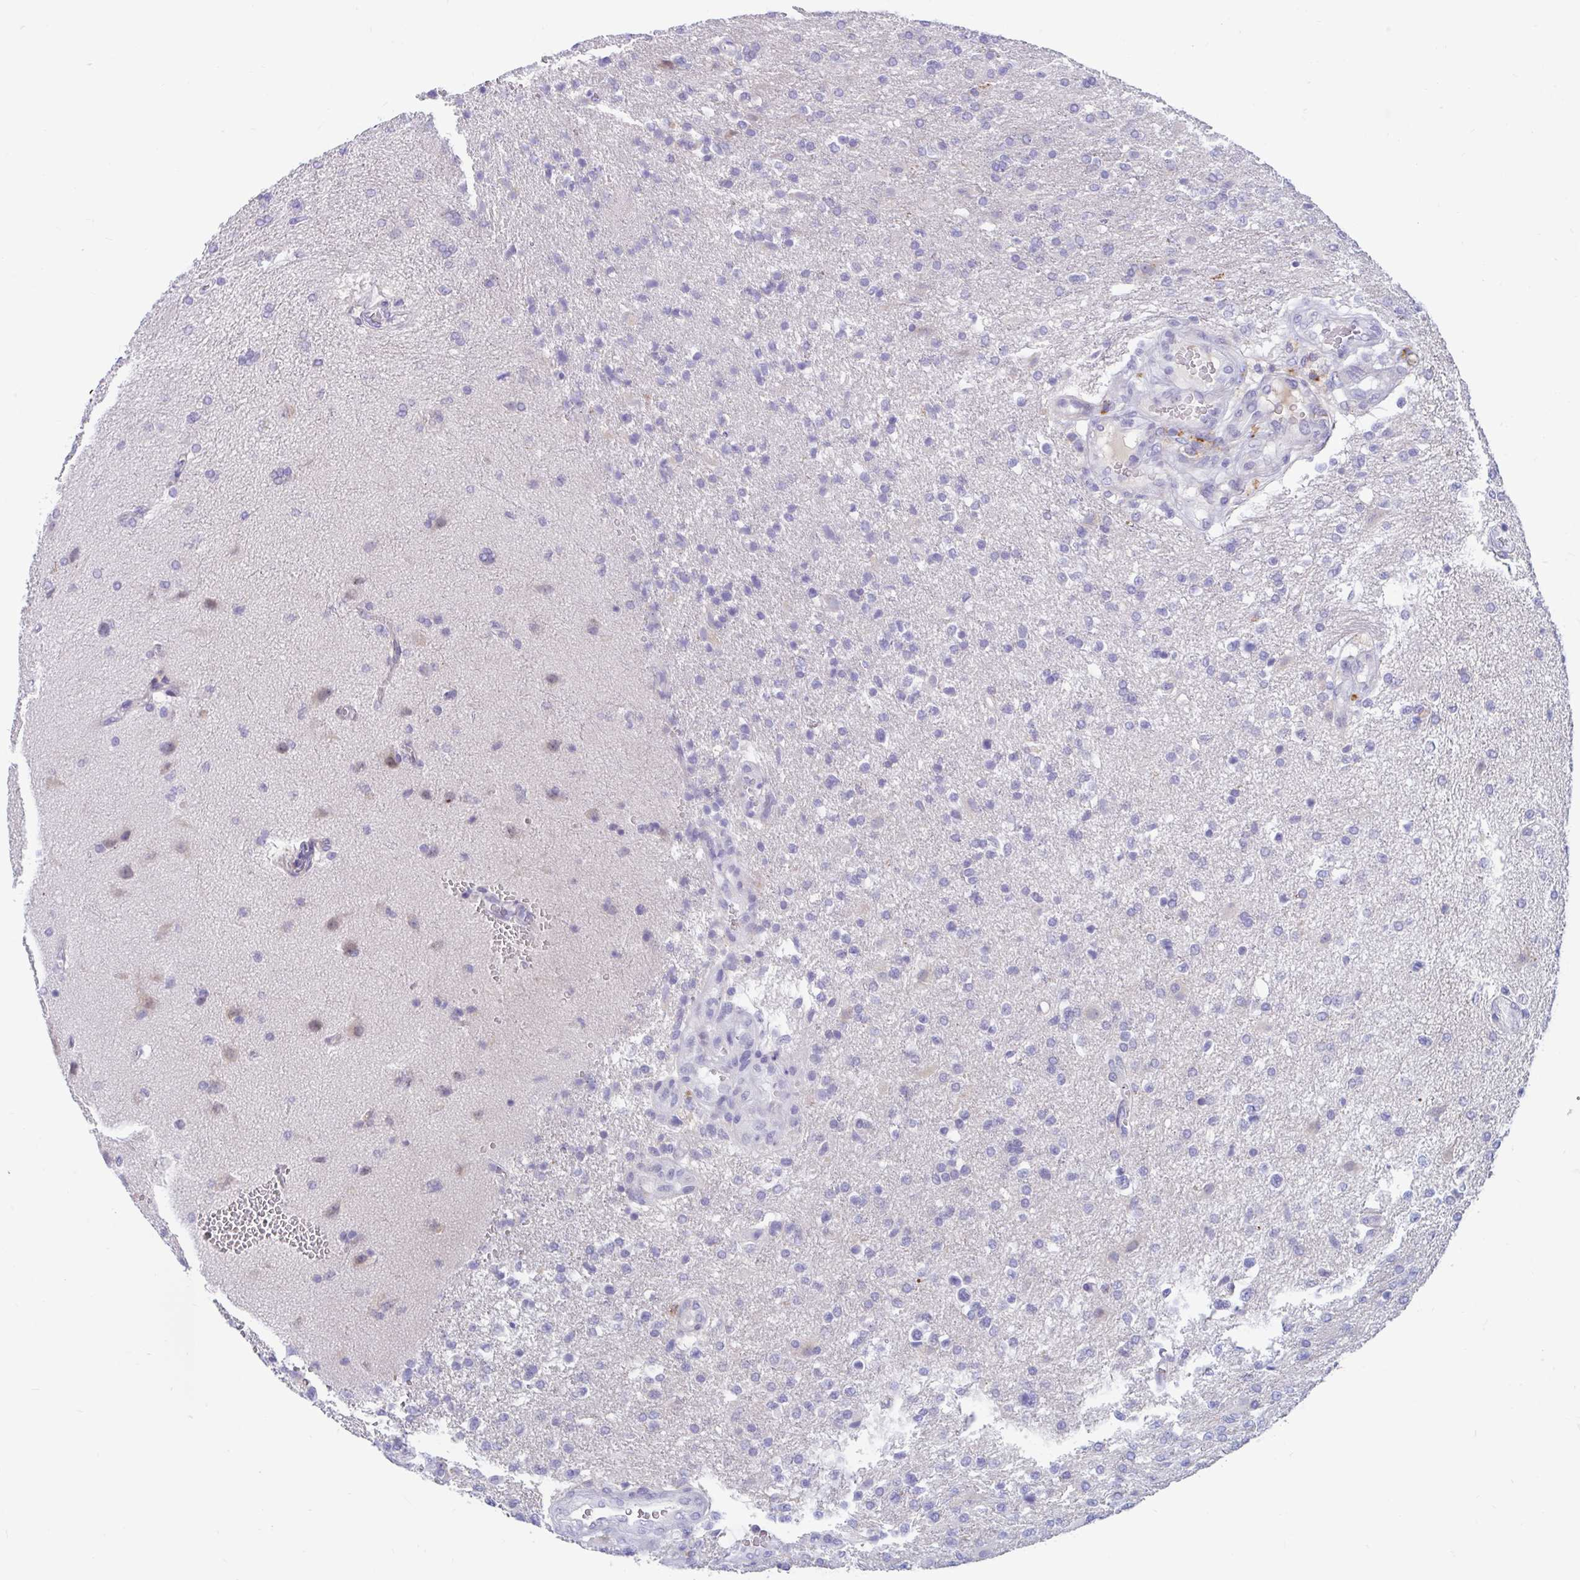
{"staining": {"intensity": "negative", "quantity": "none", "location": "none"}, "tissue": "glioma", "cell_type": "Tumor cells", "image_type": "cancer", "snomed": [{"axis": "morphology", "description": "Glioma, malignant, High grade"}, {"axis": "topography", "description": "Brain"}], "caption": "The micrograph shows no significant expression in tumor cells of malignant high-grade glioma.", "gene": "FAM219B", "patient": {"sex": "male", "age": 56}}